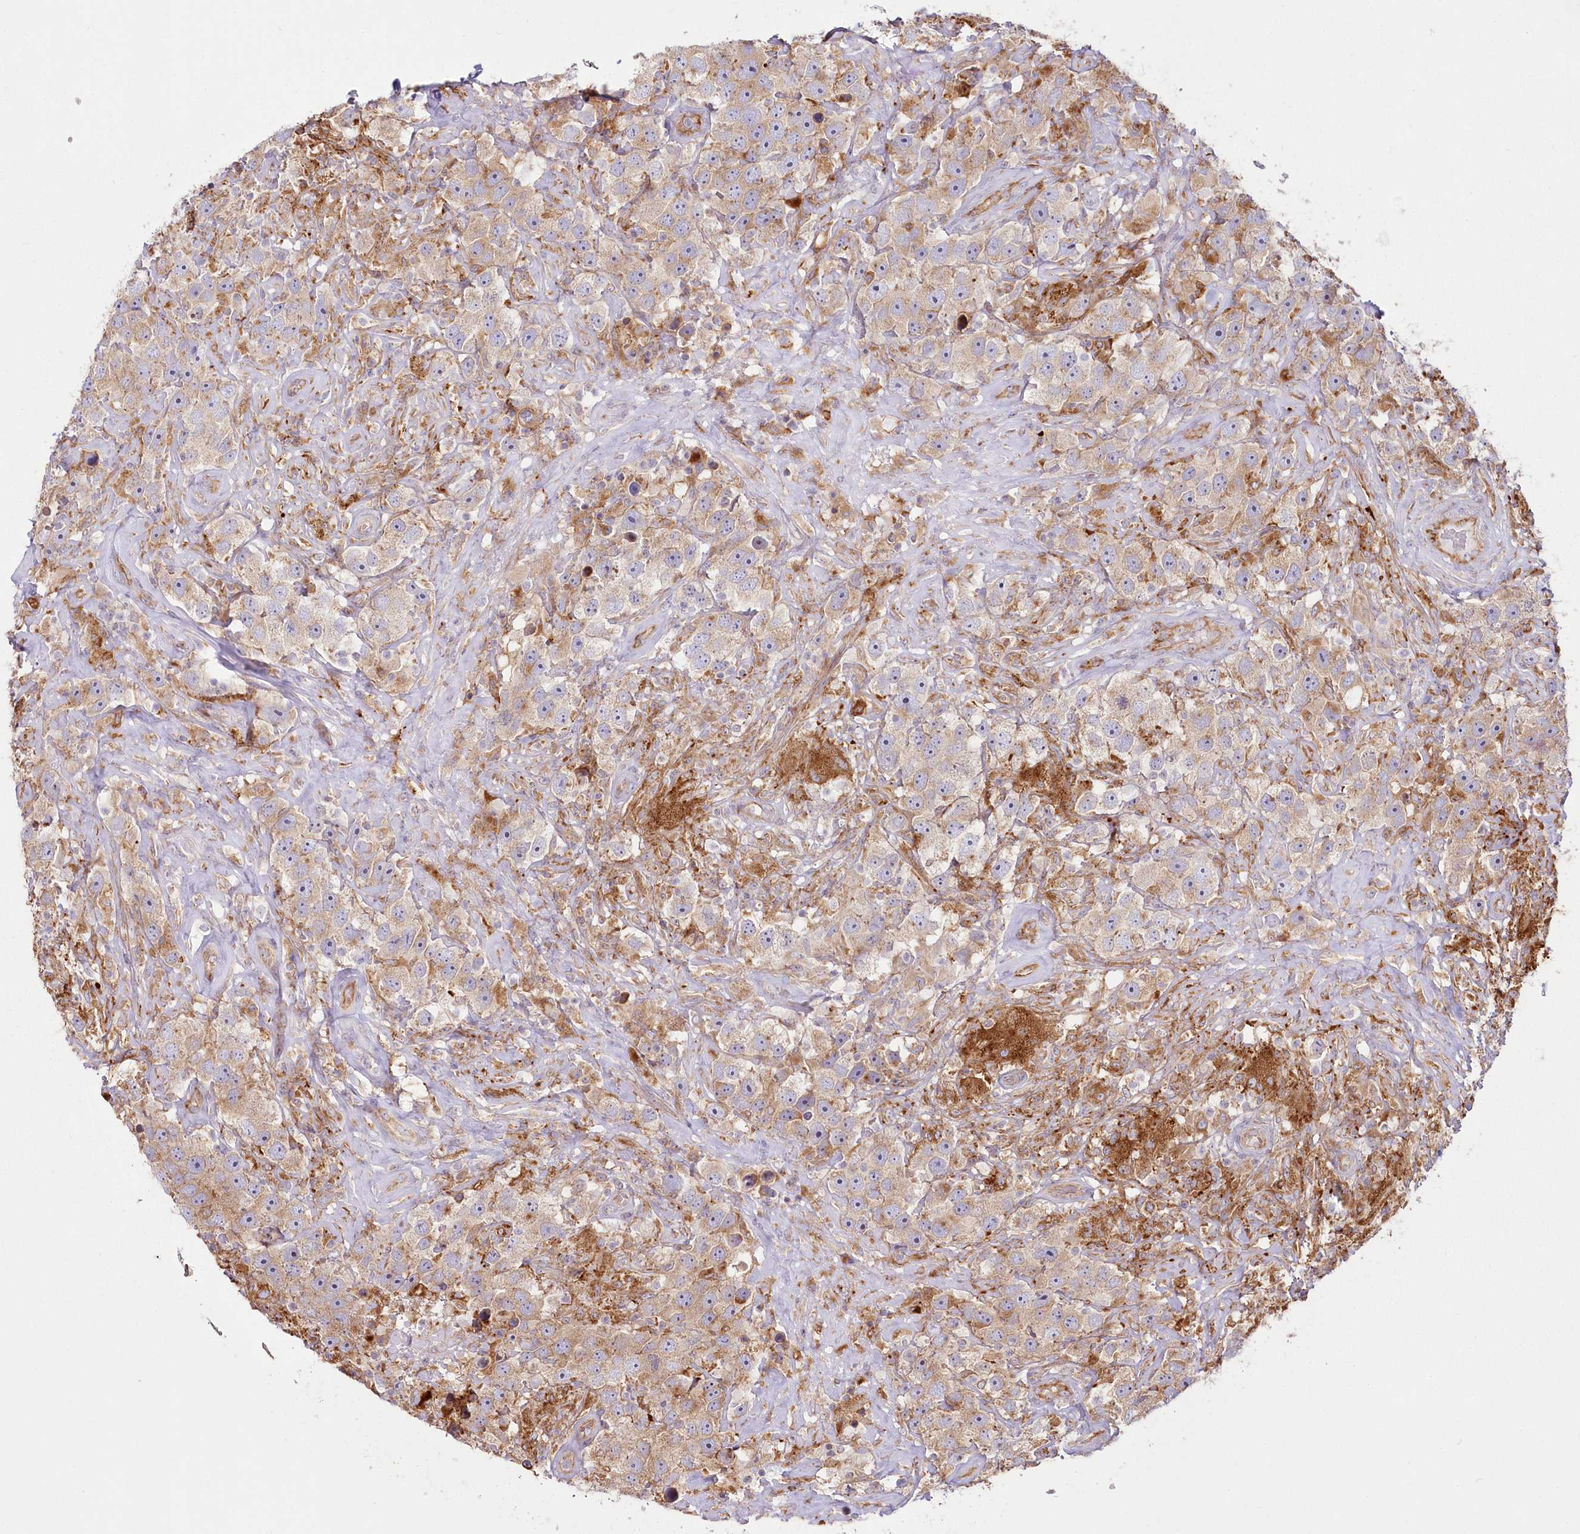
{"staining": {"intensity": "moderate", "quantity": ">75%", "location": "cytoplasmic/membranous"}, "tissue": "testis cancer", "cell_type": "Tumor cells", "image_type": "cancer", "snomed": [{"axis": "morphology", "description": "Seminoma, NOS"}, {"axis": "topography", "description": "Testis"}], "caption": "Testis cancer (seminoma) stained with IHC displays moderate cytoplasmic/membranous positivity in about >75% of tumor cells. (Stains: DAB in brown, nuclei in blue, Microscopy: brightfield microscopy at high magnification).", "gene": "HARS2", "patient": {"sex": "male", "age": 49}}